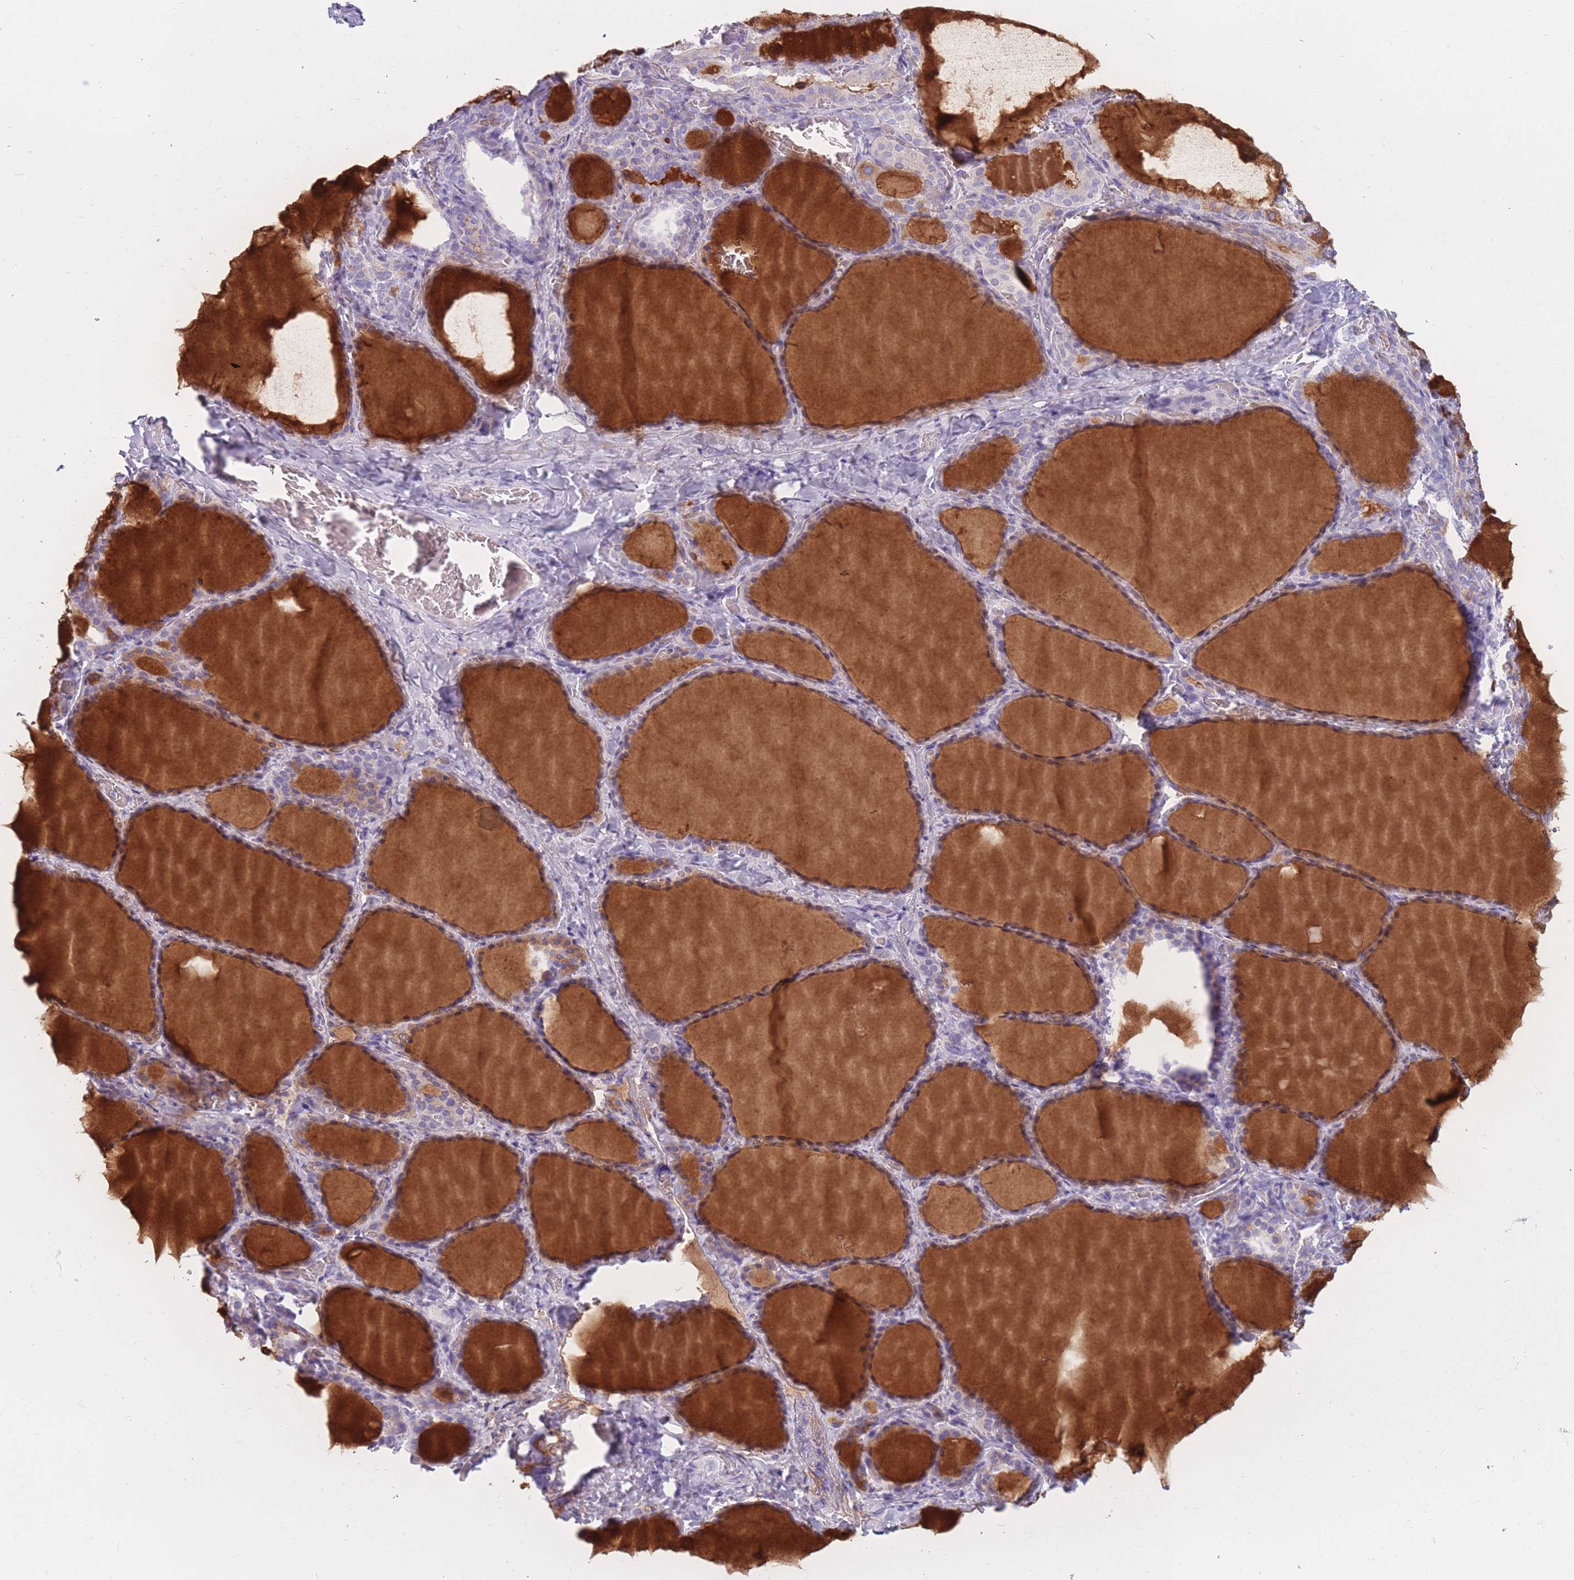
{"staining": {"intensity": "weak", "quantity": "25%-75%", "location": "cytoplasmic/membranous"}, "tissue": "thyroid gland", "cell_type": "Glandular cells", "image_type": "normal", "snomed": [{"axis": "morphology", "description": "Normal tissue, NOS"}, {"axis": "topography", "description": "Thyroid gland"}], "caption": "DAB immunohistochemical staining of benign human thyroid gland shows weak cytoplasmic/membranous protein positivity in approximately 25%-75% of glandular cells. Nuclei are stained in blue.", "gene": "COL27A1", "patient": {"sex": "female", "age": 39}}